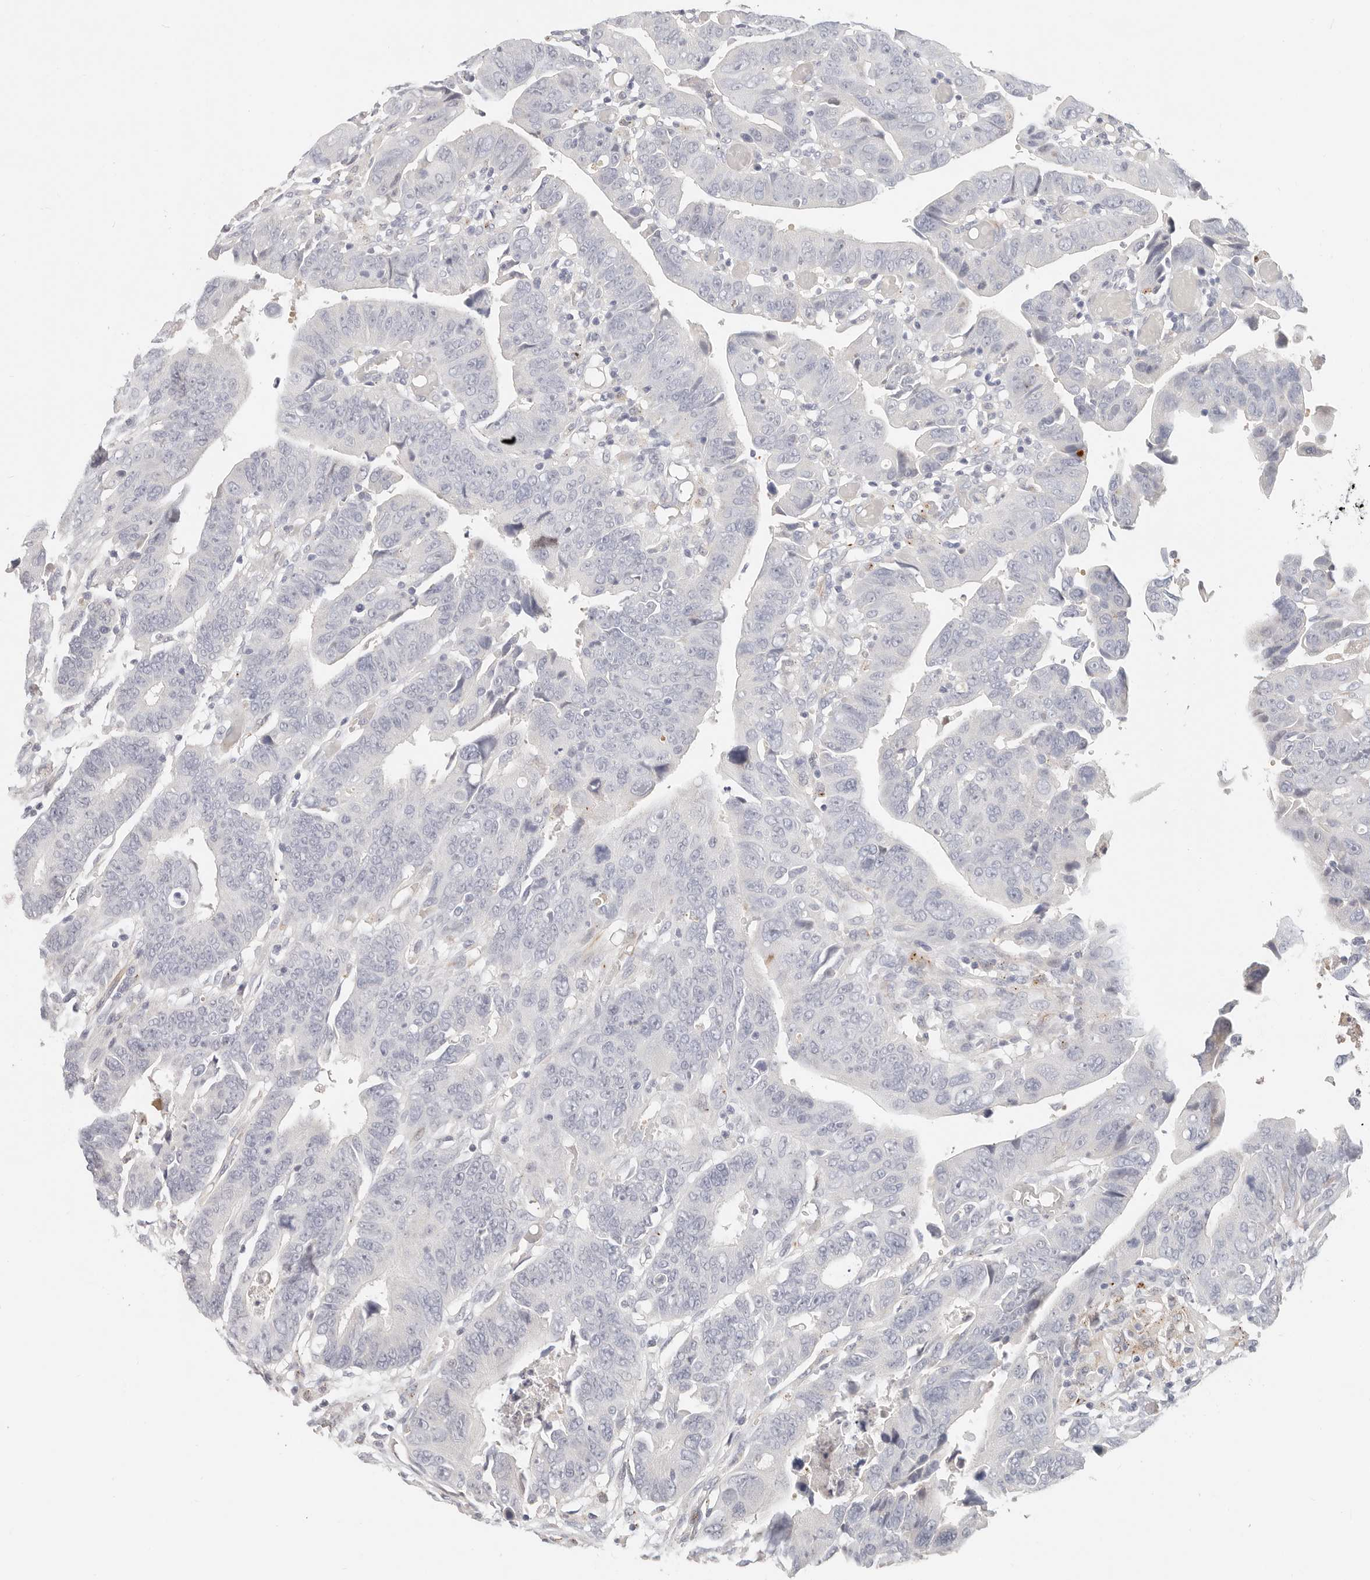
{"staining": {"intensity": "negative", "quantity": "none", "location": "none"}, "tissue": "colorectal cancer", "cell_type": "Tumor cells", "image_type": "cancer", "snomed": [{"axis": "morphology", "description": "Adenocarcinoma, NOS"}, {"axis": "topography", "description": "Rectum"}], "caption": "DAB immunohistochemical staining of human colorectal adenocarcinoma displays no significant expression in tumor cells. Nuclei are stained in blue.", "gene": "ZRANB1", "patient": {"sex": "female", "age": 65}}